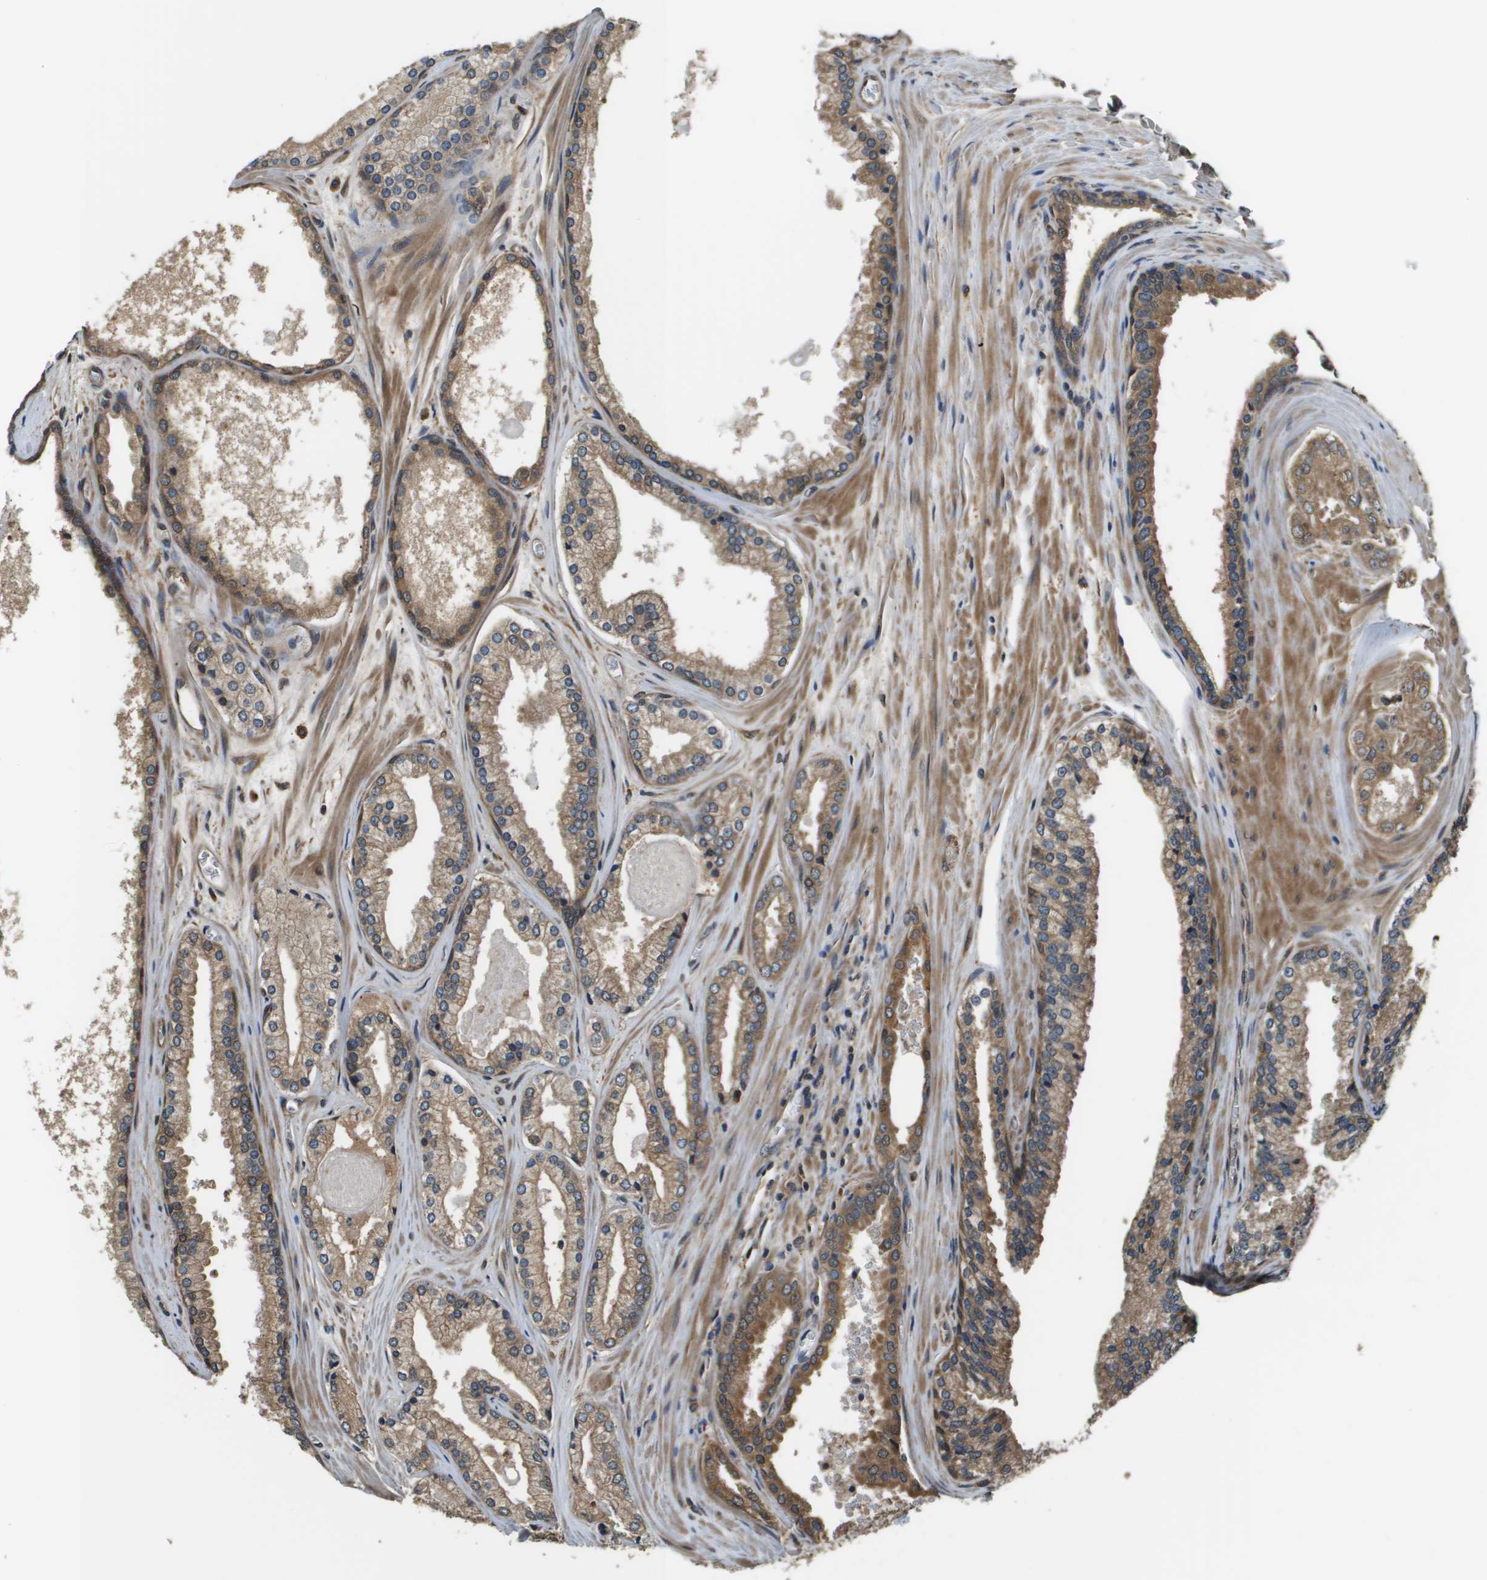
{"staining": {"intensity": "moderate", "quantity": ">75%", "location": "cytoplasmic/membranous"}, "tissue": "prostate cancer", "cell_type": "Tumor cells", "image_type": "cancer", "snomed": [{"axis": "morphology", "description": "Adenocarcinoma, High grade"}, {"axis": "topography", "description": "Prostate"}], "caption": "Prostate high-grade adenocarcinoma stained for a protein (brown) shows moderate cytoplasmic/membranous positive staining in approximately >75% of tumor cells.", "gene": "SEC62", "patient": {"sex": "male", "age": 65}}